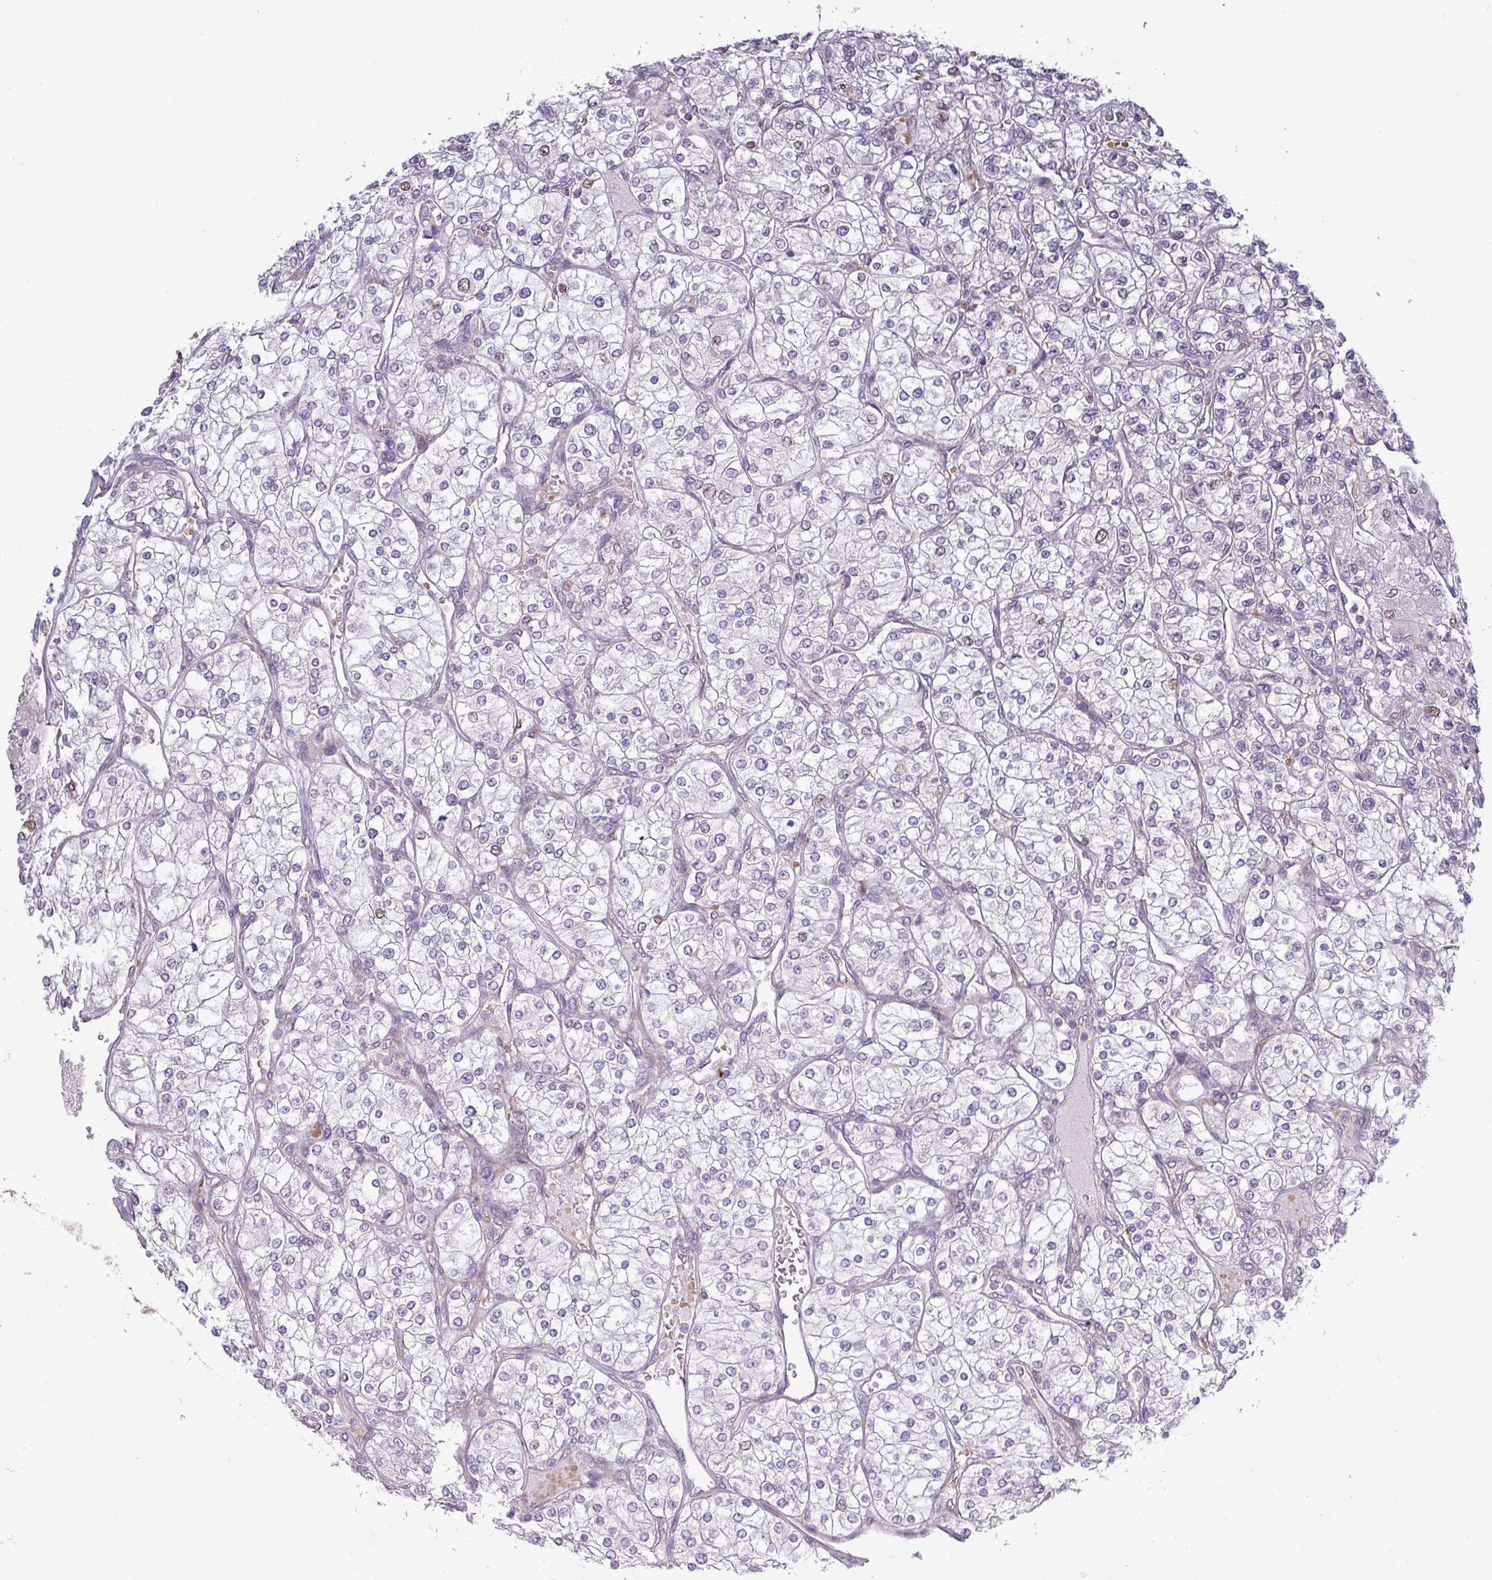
{"staining": {"intensity": "negative", "quantity": "none", "location": "none"}, "tissue": "renal cancer", "cell_type": "Tumor cells", "image_type": "cancer", "snomed": [{"axis": "morphology", "description": "Adenocarcinoma, NOS"}, {"axis": "topography", "description": "Kidney"}], "caption": "Human renal cancer stained for a protein using immunohistochemistry (IHC) displays no positivity in tumor cells.", "gene": "TPRA1", "patient": {"sex": "male", "age": 80}}